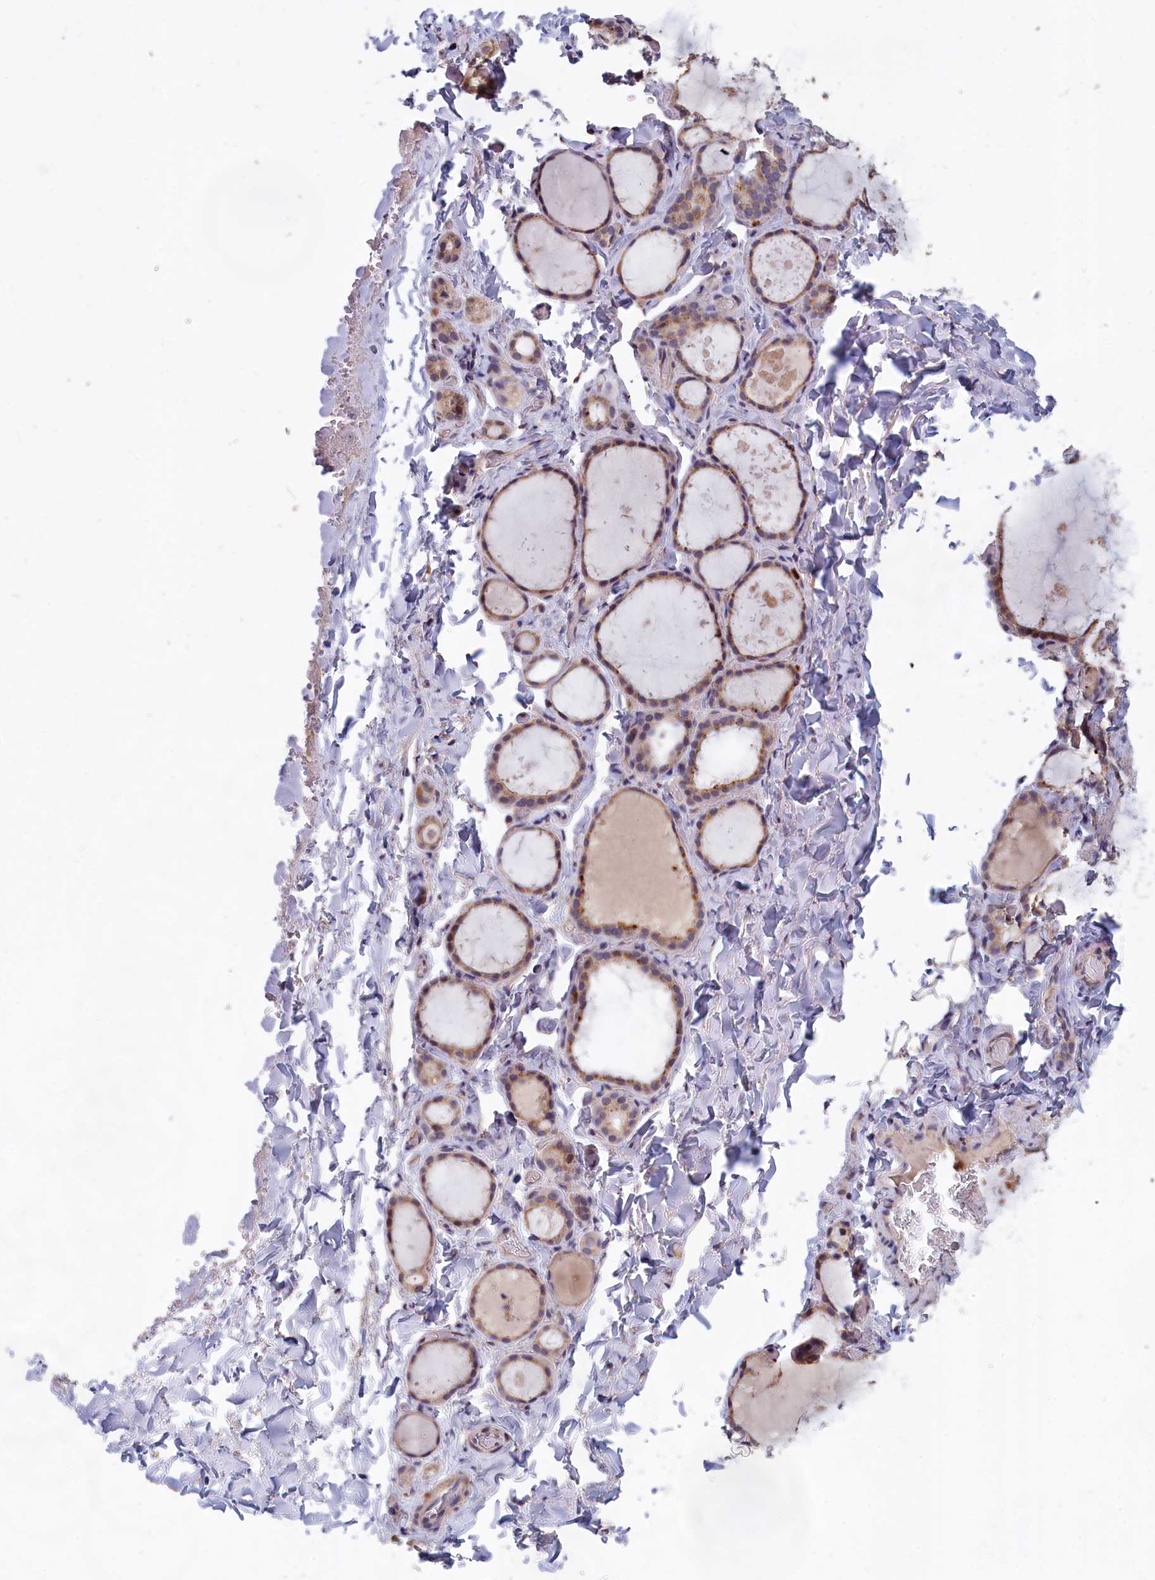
{"staining": {"intensity": "moderate", "quantity": ">75%", "location": "cytoplasmic/membranous"}, "tissue": "thyroid gland", "cell_type": "Glandular cells", "image_type": "normal", "snomed": [{"axis": "morphology", "description": "Normal tissue, NOS"}, {"axis": "topography", "description": "Thyroid gland"}], "caption": "Immunohistochemical staining of normal human thyroid gland displays medium levels of moderate cytoplasmic/membranous expression in approximately >75% of glandular cells. Nuclei are stained in blue.", "gene": "EPB41L4B", "patient": {"sex": "female", "age": 44}}